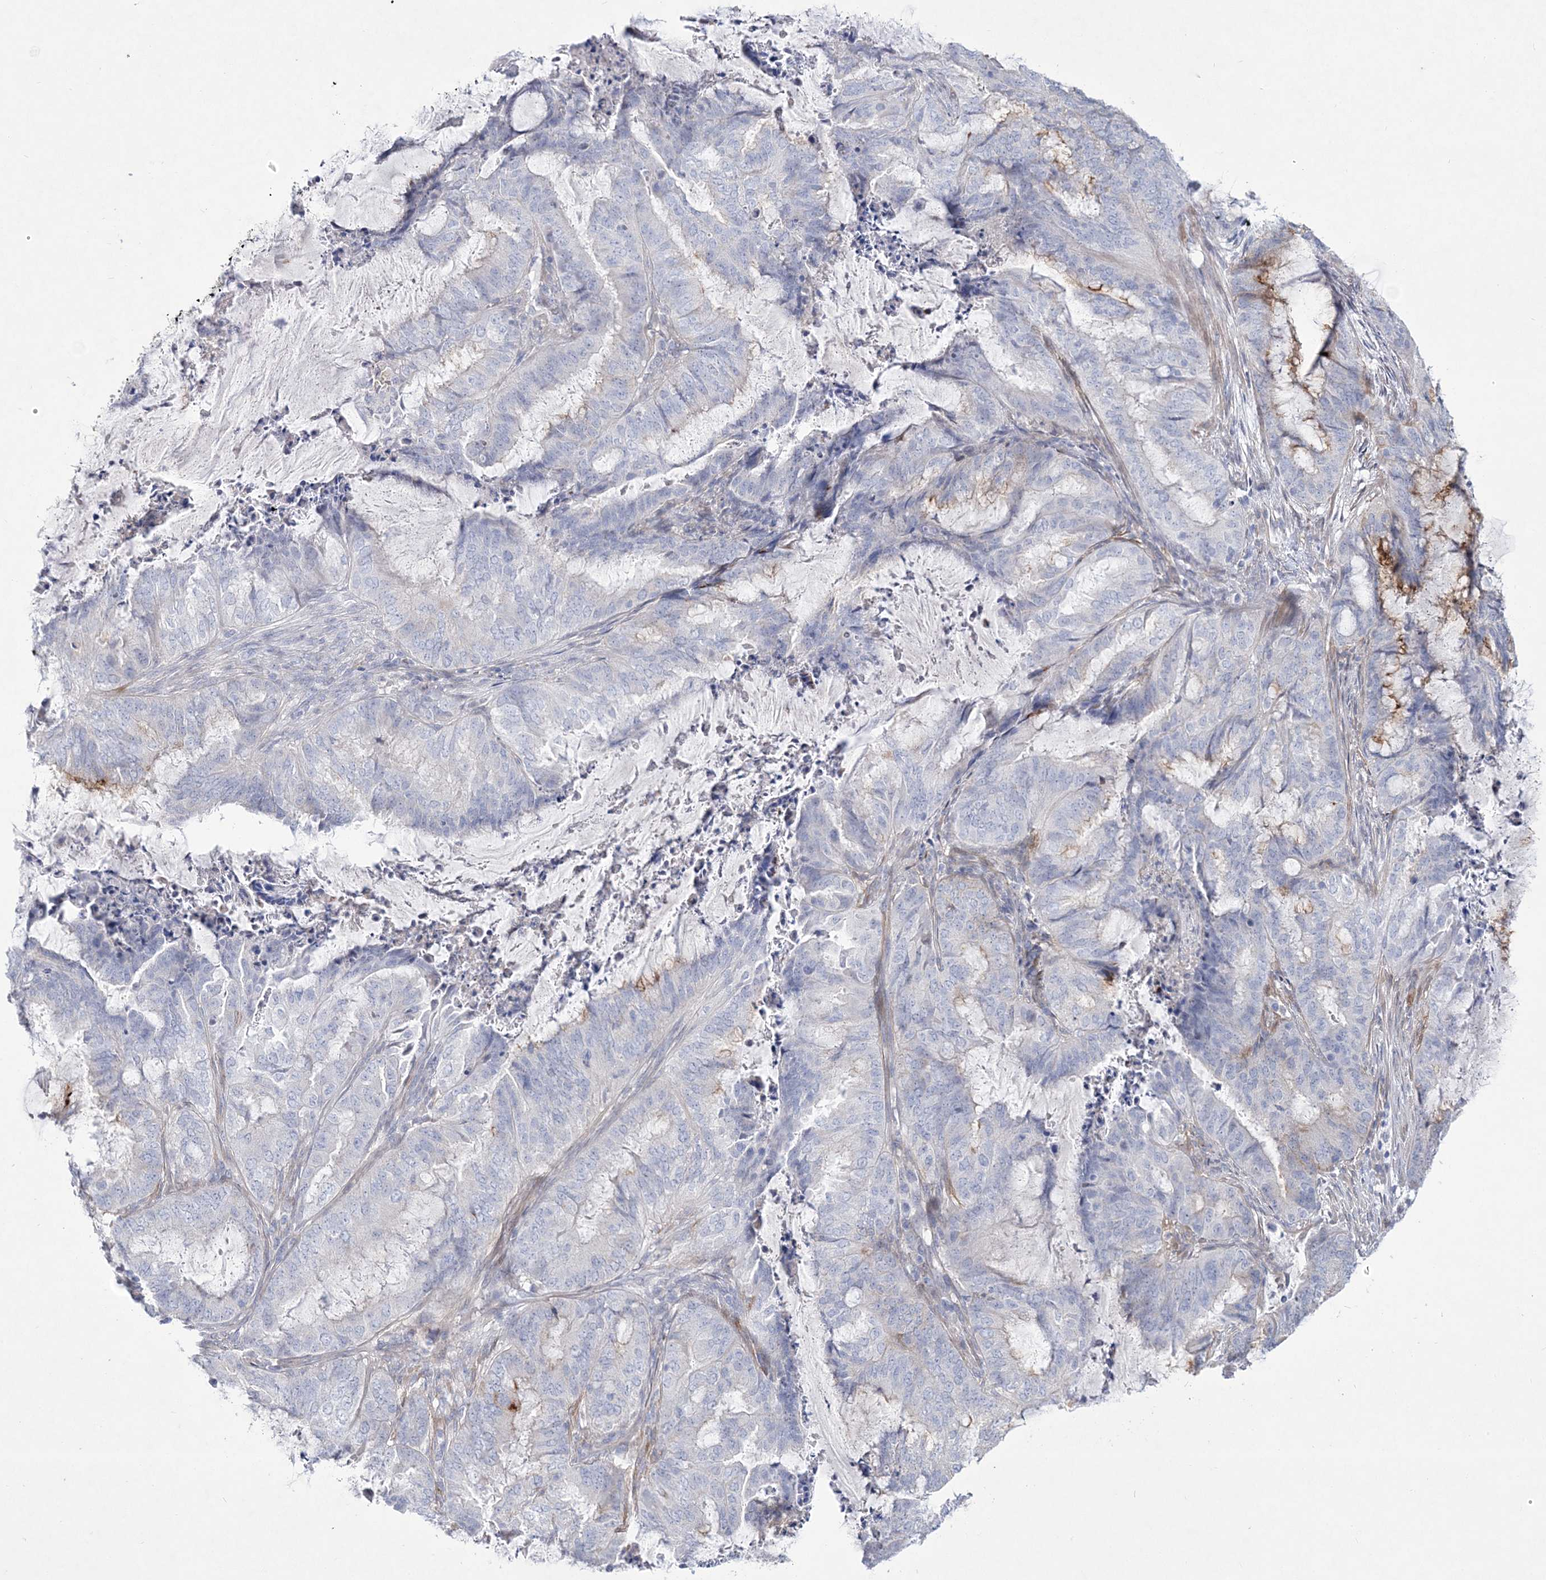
{"staining": {"intensity": "strong", "quantity": "<25%", "location": "cytoplasmic/membranous"}, "tissue": "endometrial cancer", "cell_type": "Tumor cells", "image_type": "cancer", "snomed": [{"axis": "morphology", "description": "Adenocarcinoma, NOS"}, {"axis": "topography", "description": "Endometrium"}], "caption": "Immunohistochemistry (IHC) of human adenocarcinoma (endometrial) reveals medium levels of strong cytoplasmic/membranous expression in approximately <25% of tumor cells.", "gene": "ANO1", "patient": {"sex": "female", "age": 51}}